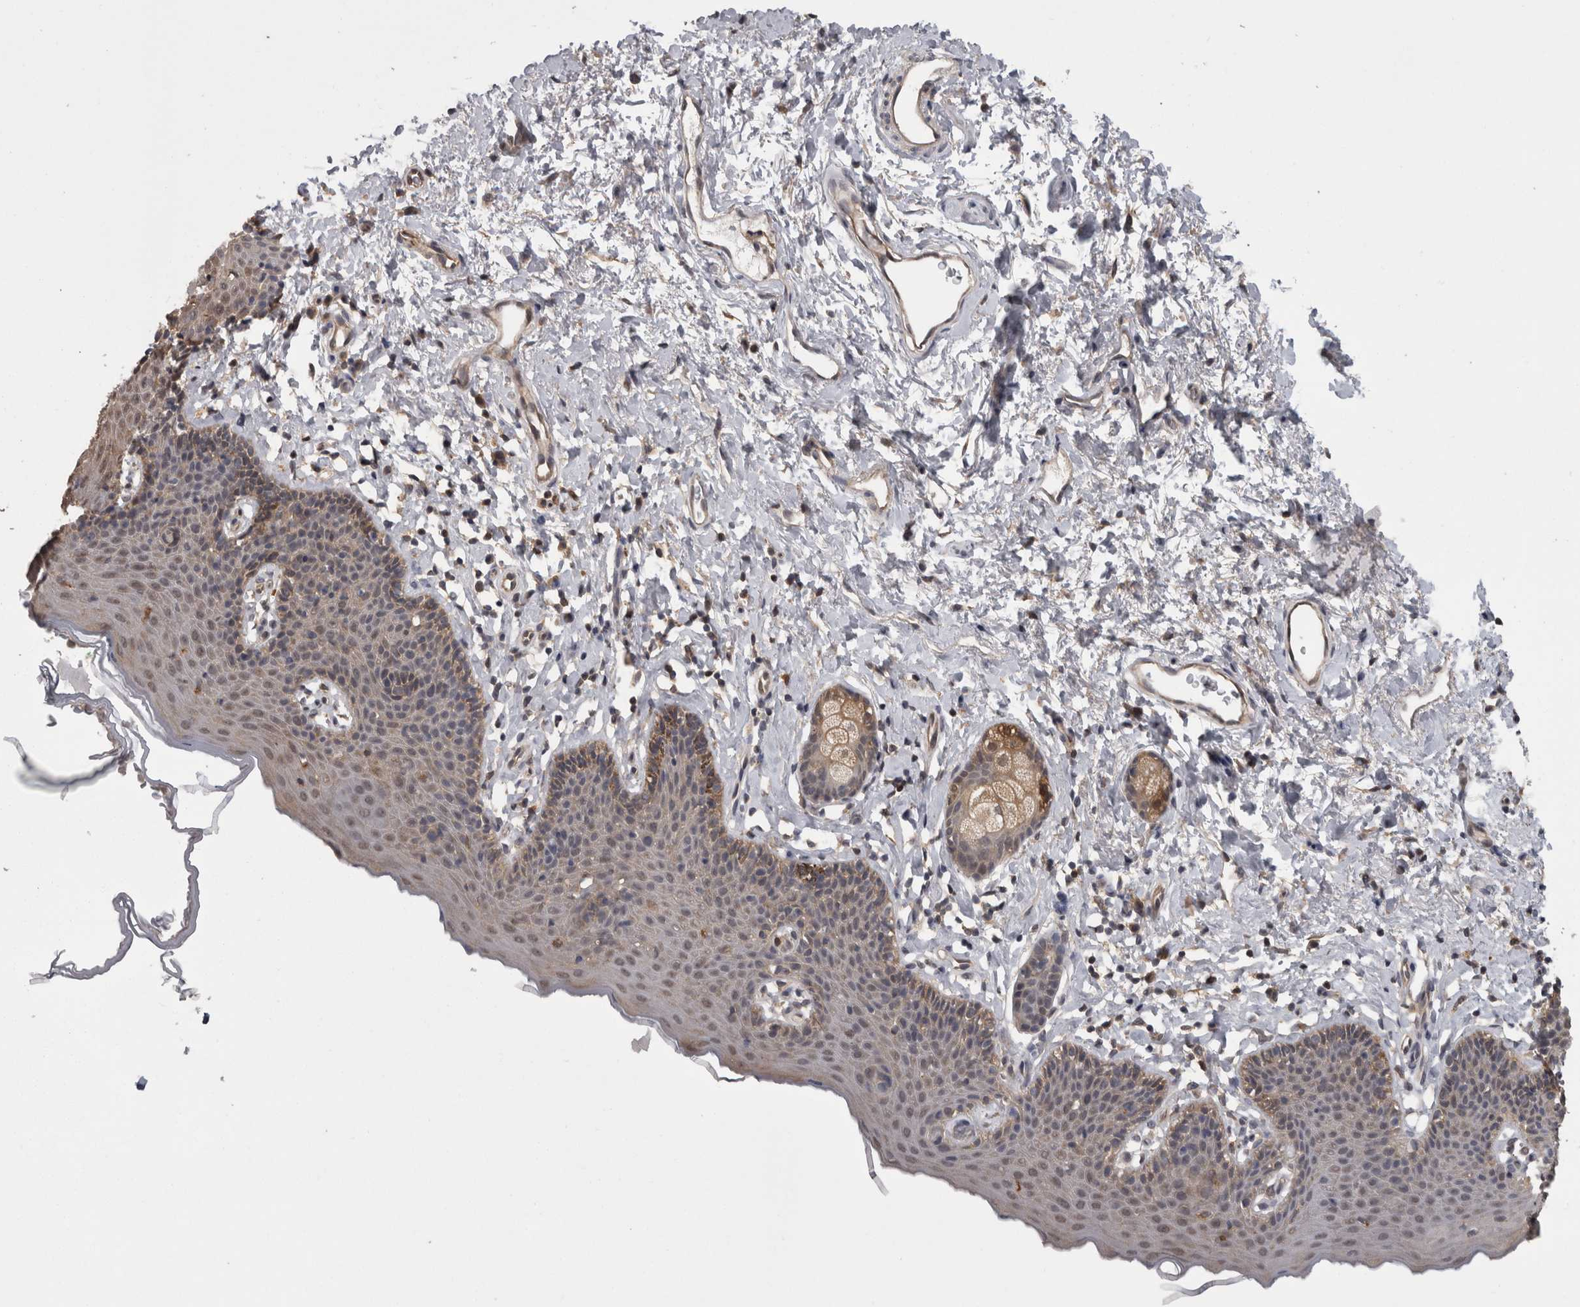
{"staining": {"intensity": "weak", "quantity": ">75%", "location": "cytoplasmic/membranous"}, "tissue": "skin", "cell_type": "Epidermal cells", "image_type": "normal", "snomed": [{"axis": "morphology", "description": "Normal tissue, NOS"}, {"axis": "topography", "description": "Vulva"}], "caption": "Epidermal cells demonstrate weak cytoplasmic/membranous staining in about >75% of cells in normal skin.", "gene": "APRT", "patient": {"sex": "female", "age": 66}}